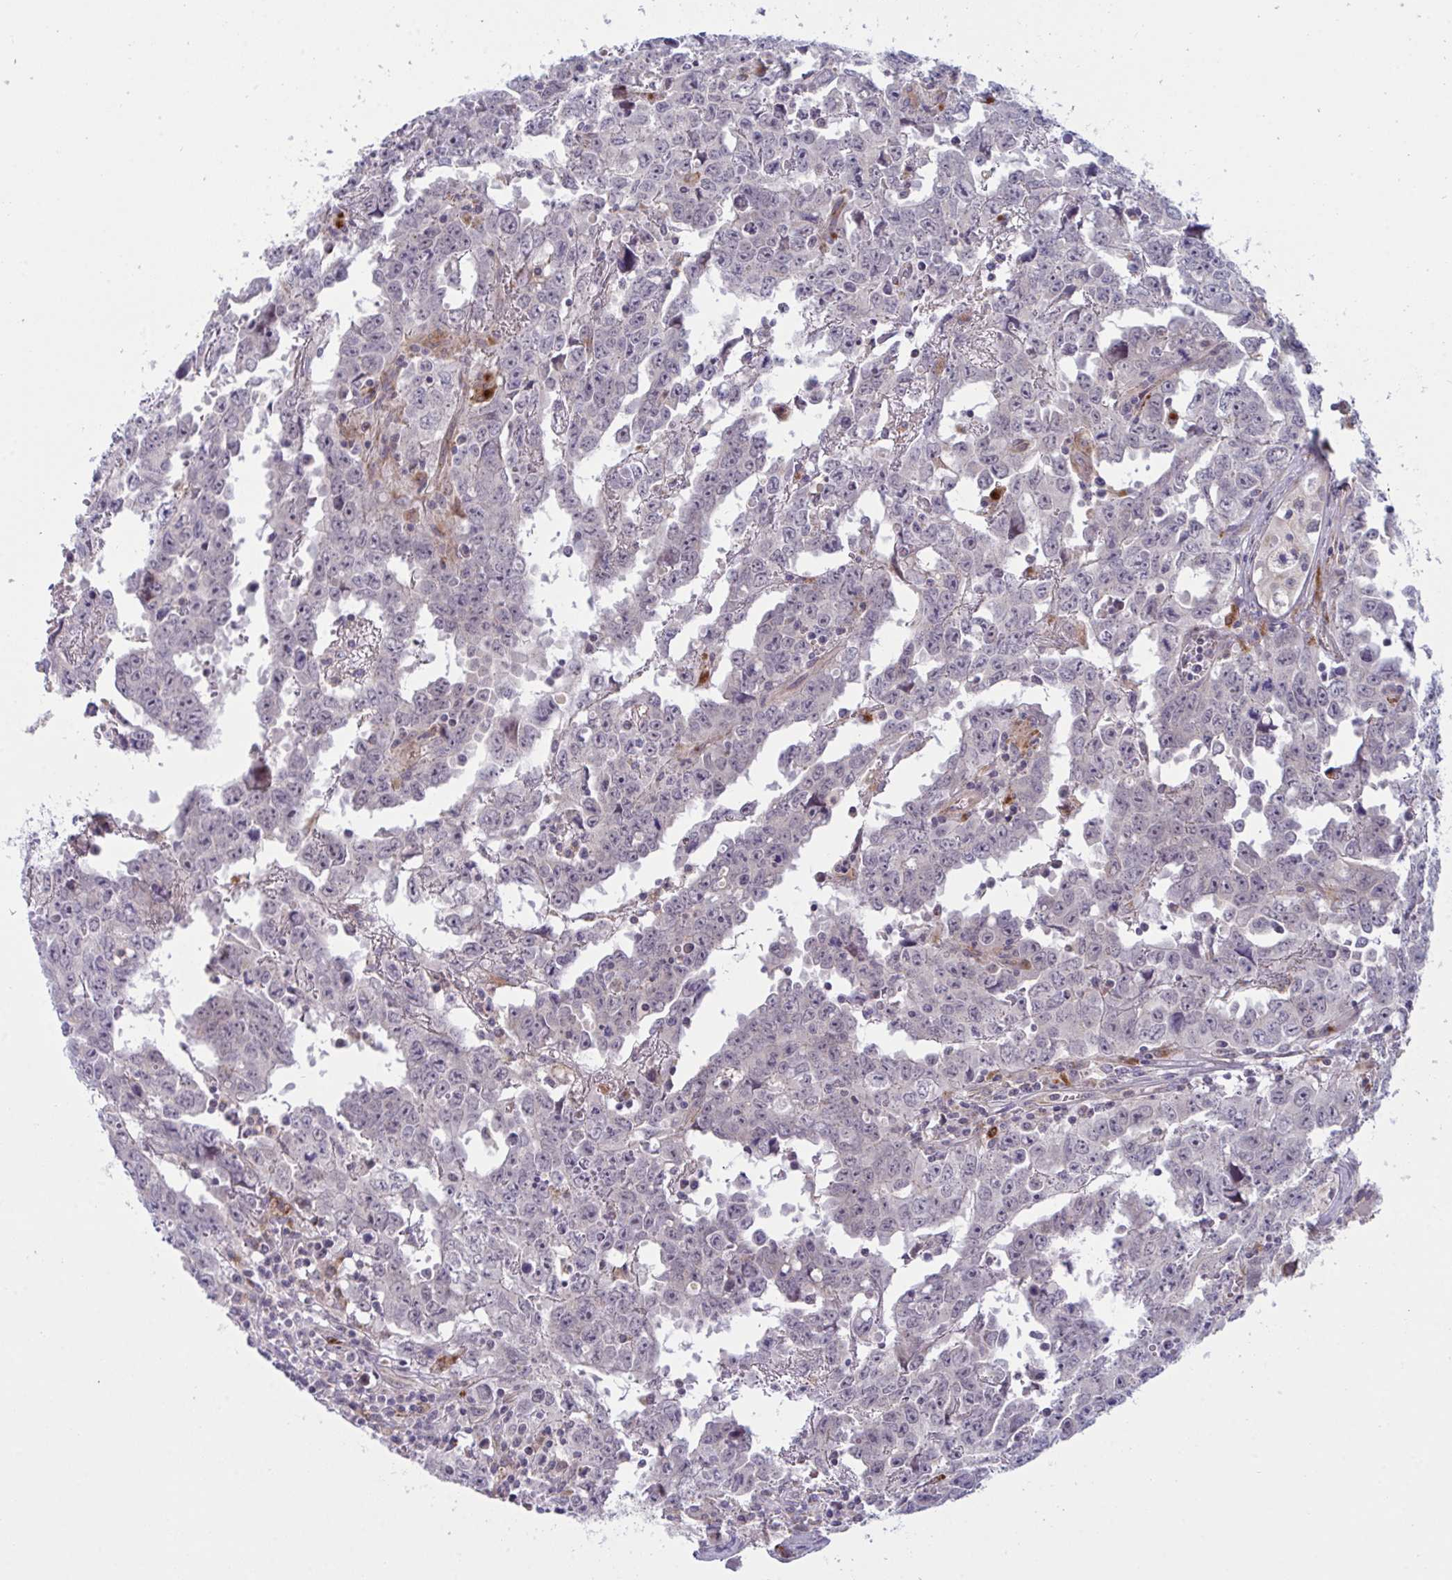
{"staining": {"intensity": "negative", "quantity": "none", "location": "none"}, "tissue": "testis cancer", "cell_type": "Tumor cells", "image_type": "cancer", "snomed": [{"axis": "morphology", "description": "Carcinoma, Embryonal, NOS"}, {"axis": "topography", "description": "Testis"}], "caption": "Tumor cells are negative for protein expression in human embryonal carcinoma (testis).", "gene": "XAF1", "patient": {"sex": "male", "age": 22}}